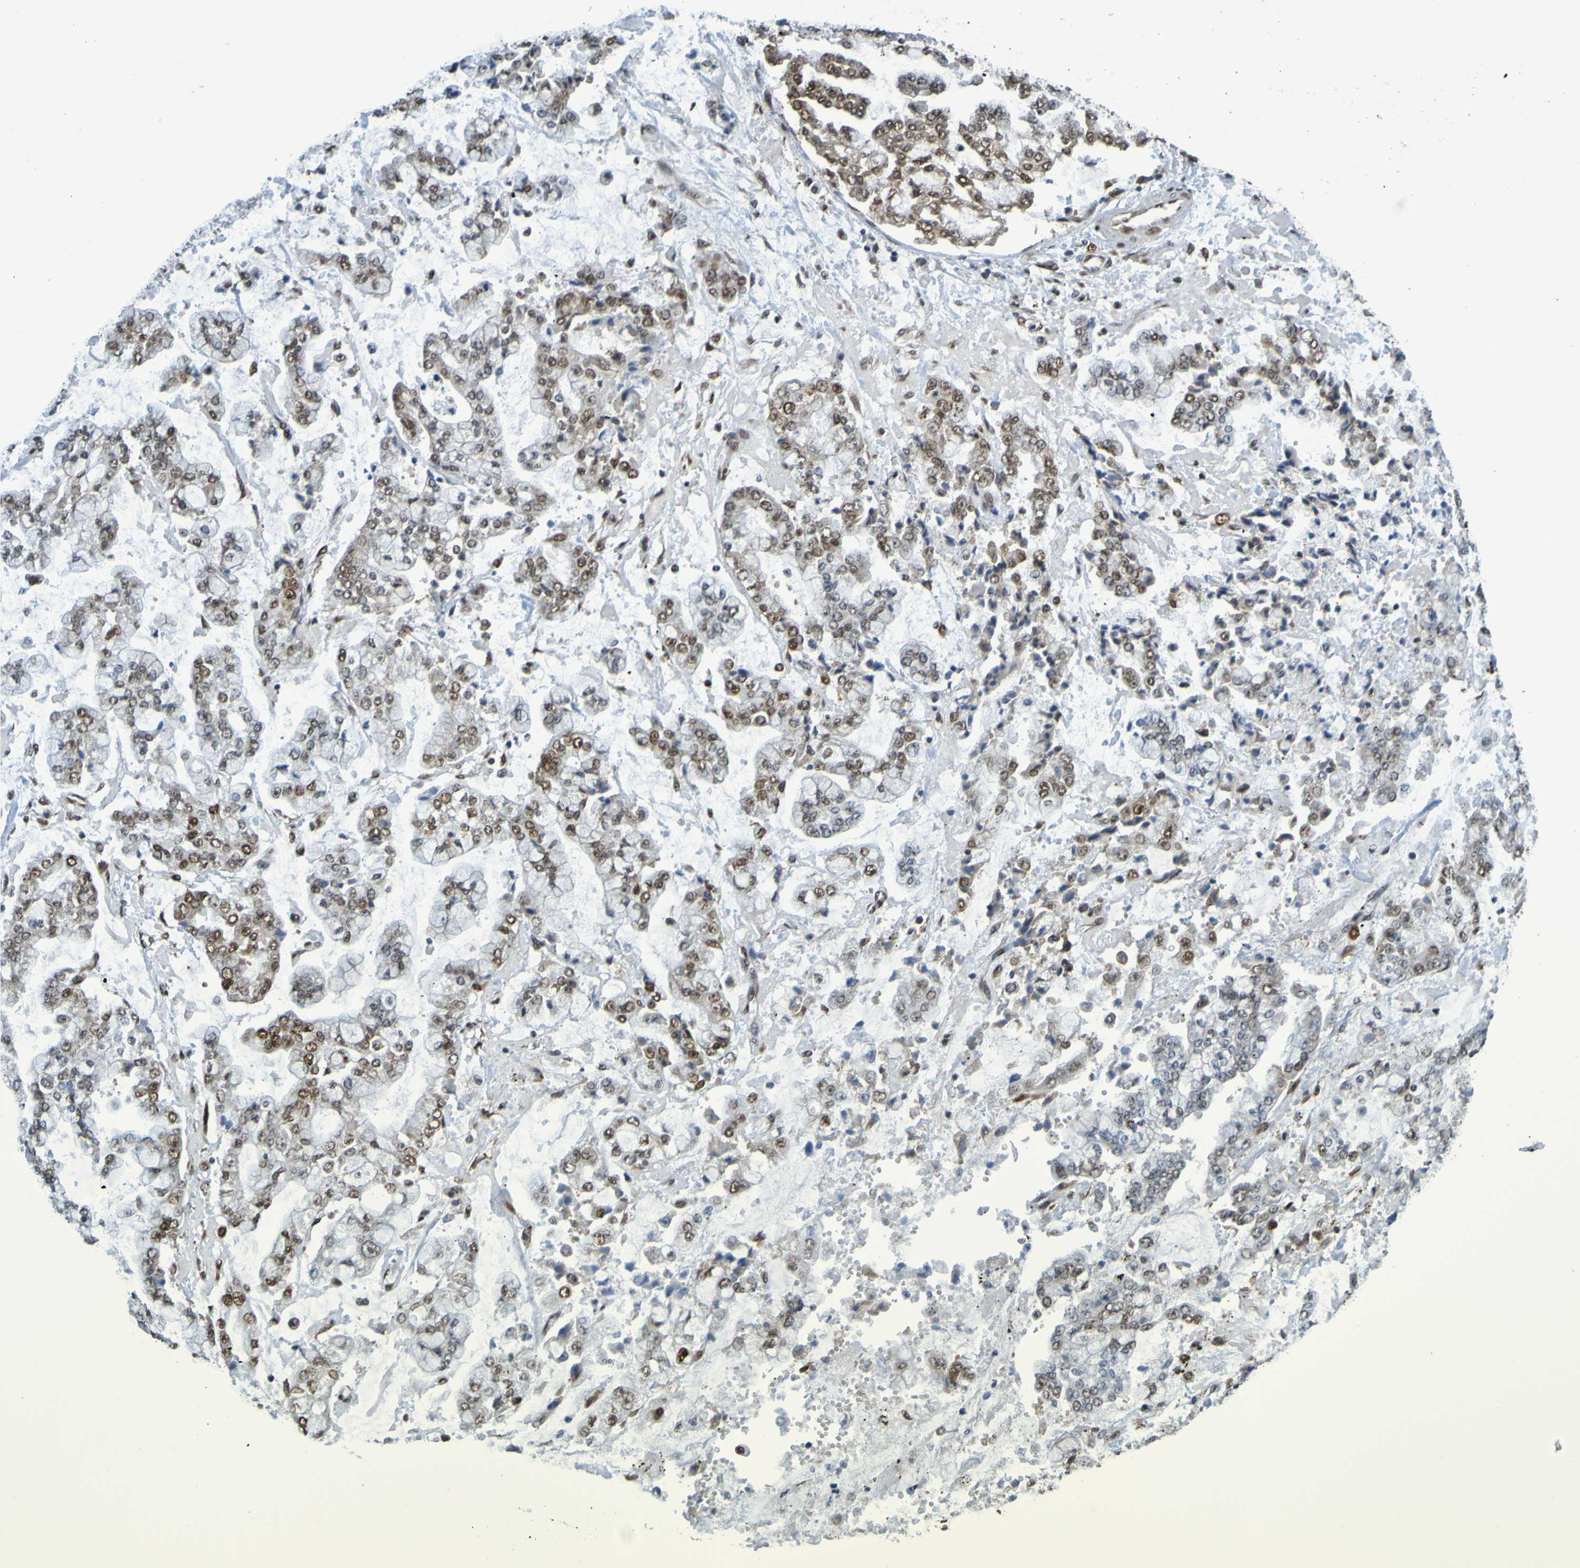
{"staining": {"intensity": "moderate", "quantity": "25%-75%", "location": "nuclear"}, "tissue": "stomach cancer", "cell_type": "Tumor cells", "image_type": "cancer", "snomed": [{"axis": "morphology", "description": "Adenocarcinoma, NOS"}, {"axis": "topography", "description": "Stomach"}], "caption": "Stomach cancer (adenocarcinoma) stained for a protein (brown) shows moderate nuclear positive positivity in about 25%-75% of tumor cells.", "gene": "HDAC2", "patient": {"sex": "male", "age": 76}}